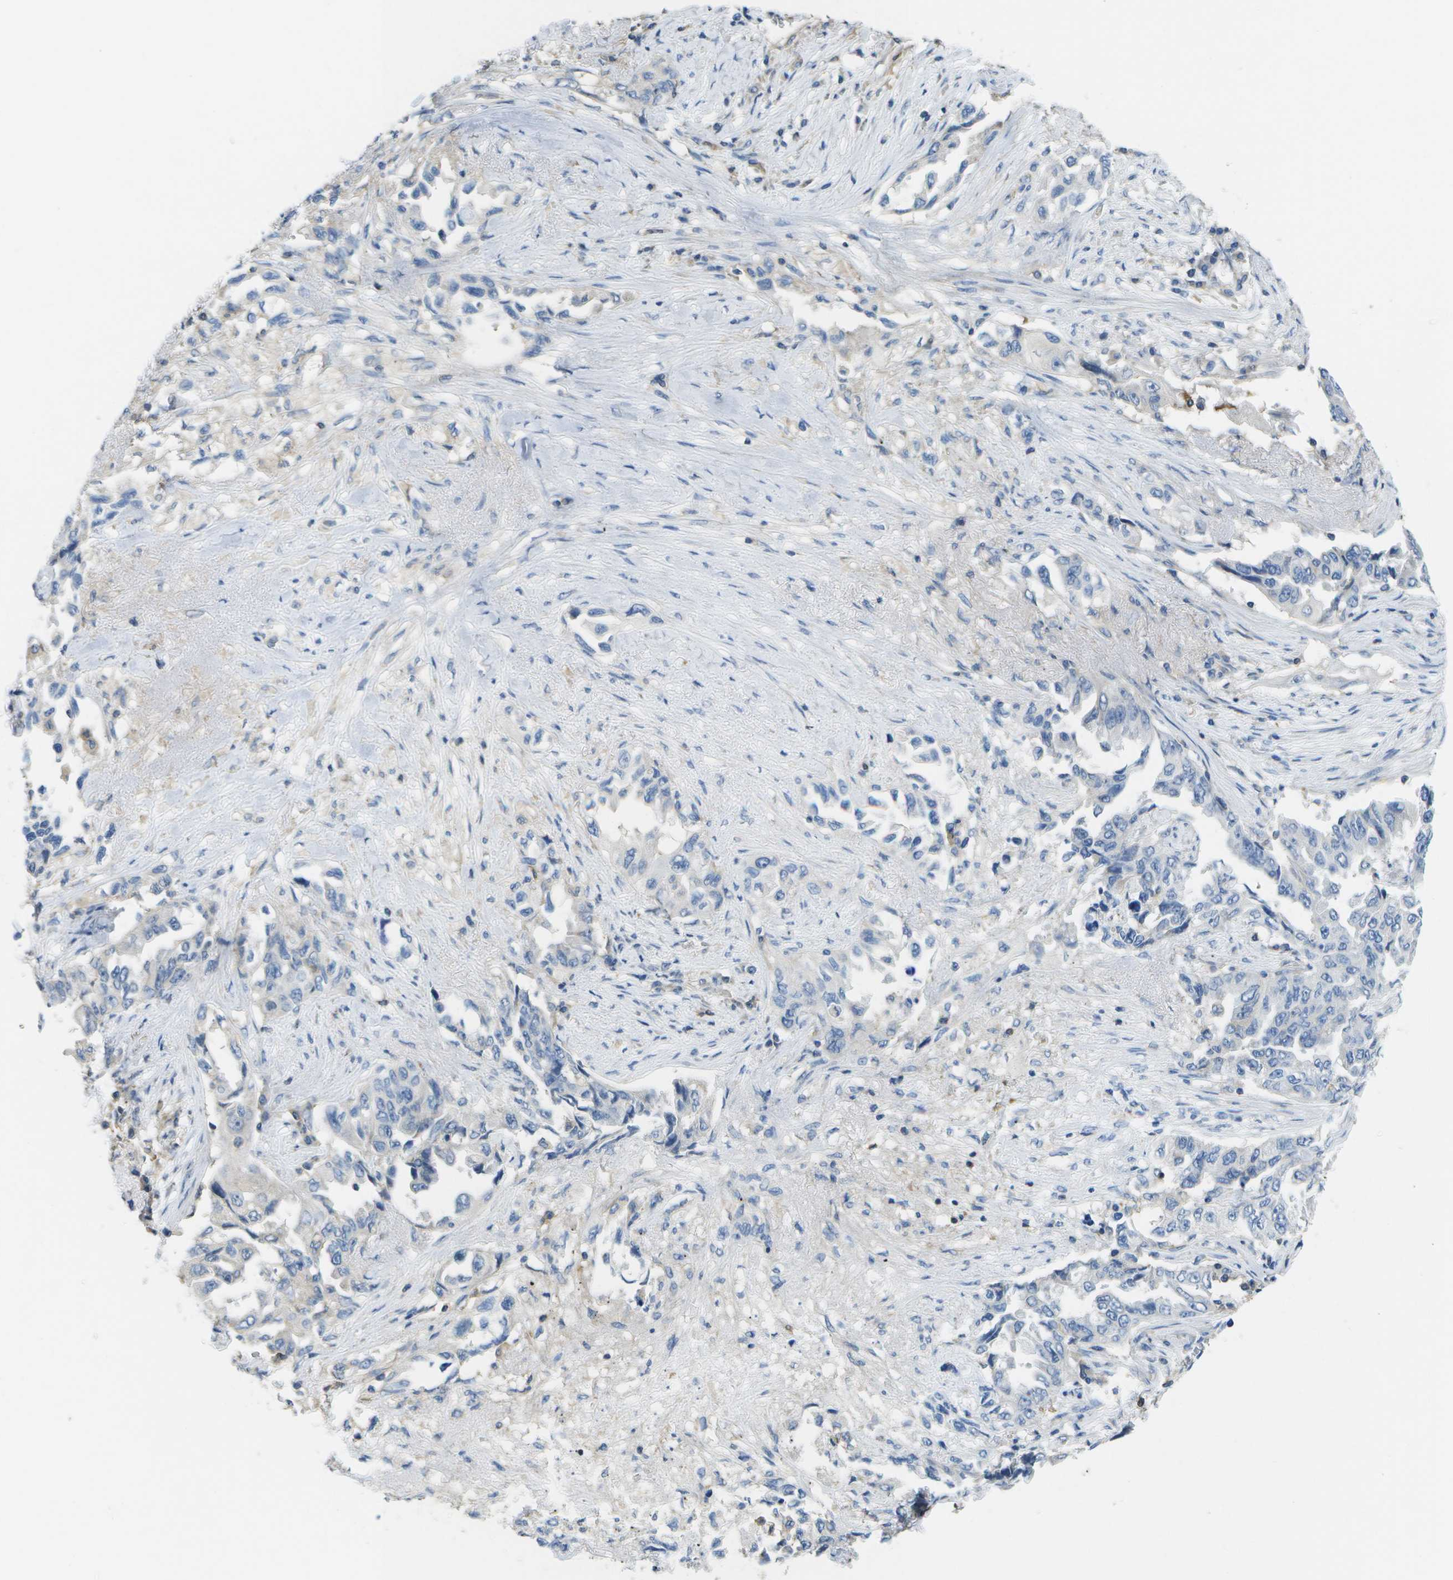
{"staining": {"intensity": "negative", "quantity": "none", "location": "none"}, "tissue": "lung cancer", "cell_type": "Tumor cells", "image_type": "cancer", "snomed": [{"axis": "morphology", "description": "Adenocarcinoma, NOS"}, {"axis": "topography", "description": "Lung"}], "caption": "IHC image of human lung adenocarcinoma stained for a protein (brown), which reveals no expression in tumor cells.", "gene": "RCSD1", "patient": {"sex": "female", "age": 51}}